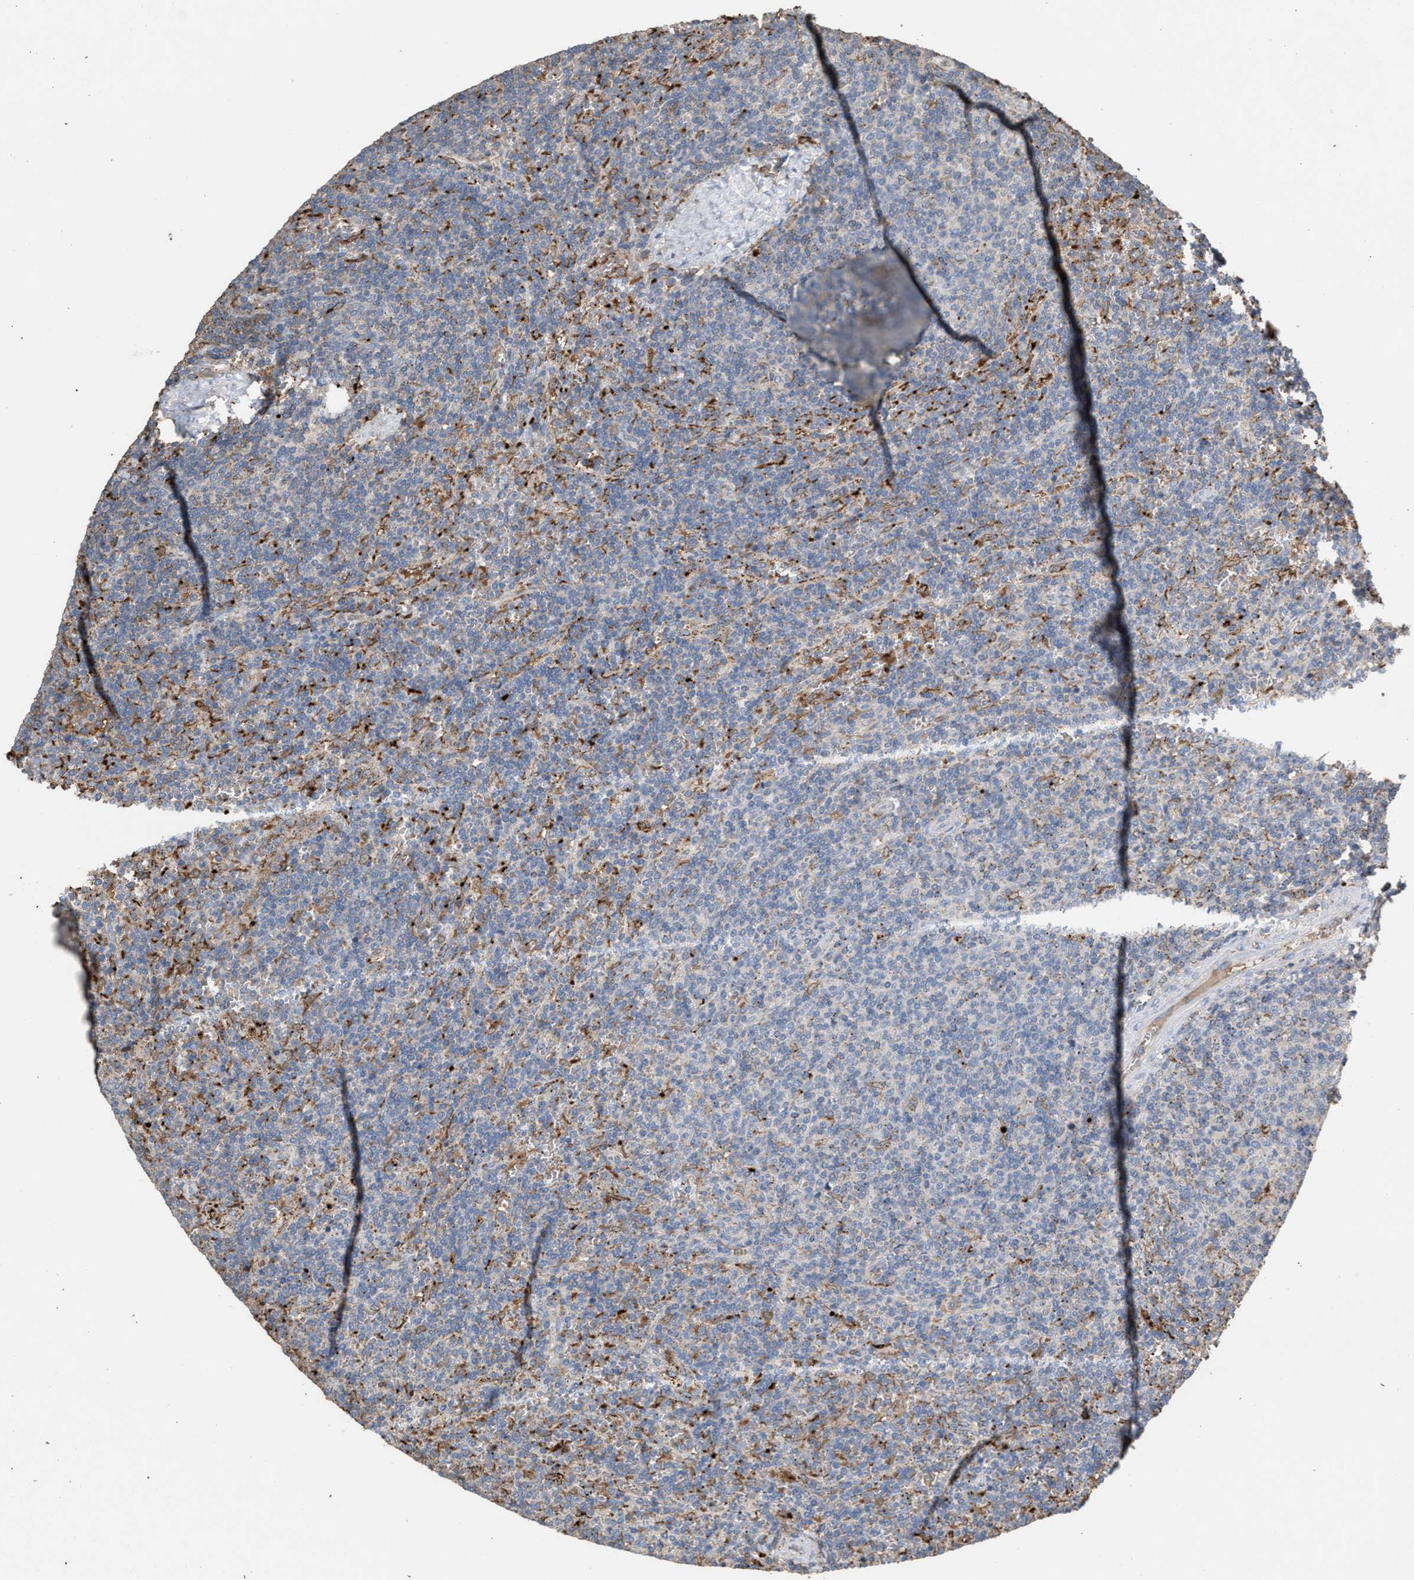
{"staining": {"intensity": "negative", "quantity": "none", "location": "none"}, "tissue": "lymphoma", "cell_type": "Tumor cells", "image_type": "cancer", "snomed": [{"axis": "morphology", "description": "Malignant lymphoma, non-Hodgkin's type, Low grade"}, {"axis": "topography", "description": "Spleen"}], "caption": "Low-grade malignant lymphoma, non-Hodgkin's type was stained to show a protein in brown. There is no significant expression in tumor cells.", "gene": "ELMO3", "patient": {"sex": "female", "age": 50}}